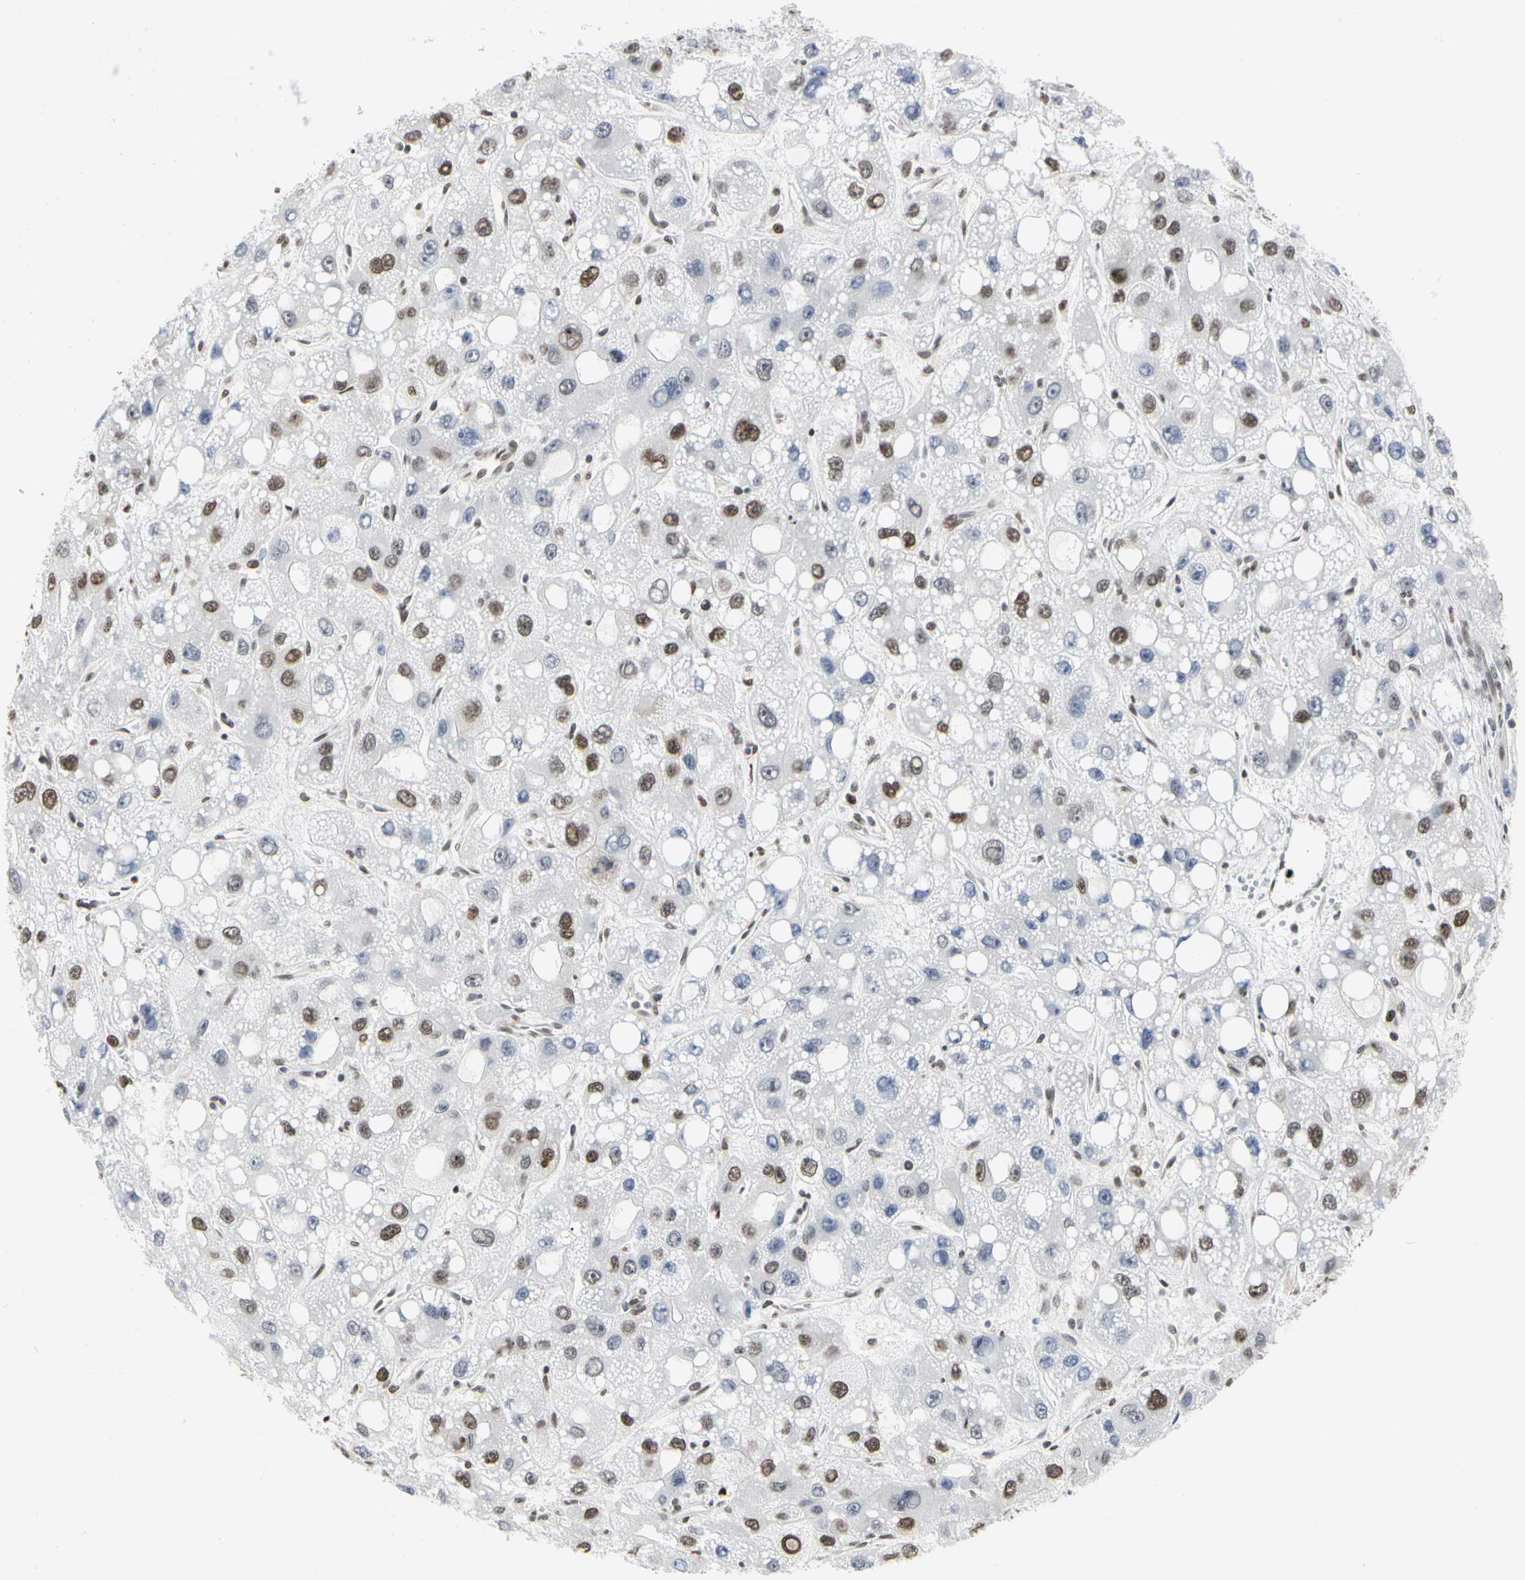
{"staining": {"intensity": "moderate", "quantity": "25%-75%", "location": "nuclear"}, "tissue": "liver cancer", "cell_type": "Tumor cells", "image_type": "cancer", "snomed": [{"axis": "morphology", "description": "Carcinoma, Hepatocellular, NOS"}, {"axis": "topography", "description": "Liver"}], "caption": "Immunohistochemical staining of human hepatocellular carcinoma (liver) shows medium levels of moderate nuclear expression in about 25%-75% of tumor cells.", "gene": "PRMT3", "patient": {"sex": "male", "age": 55}}